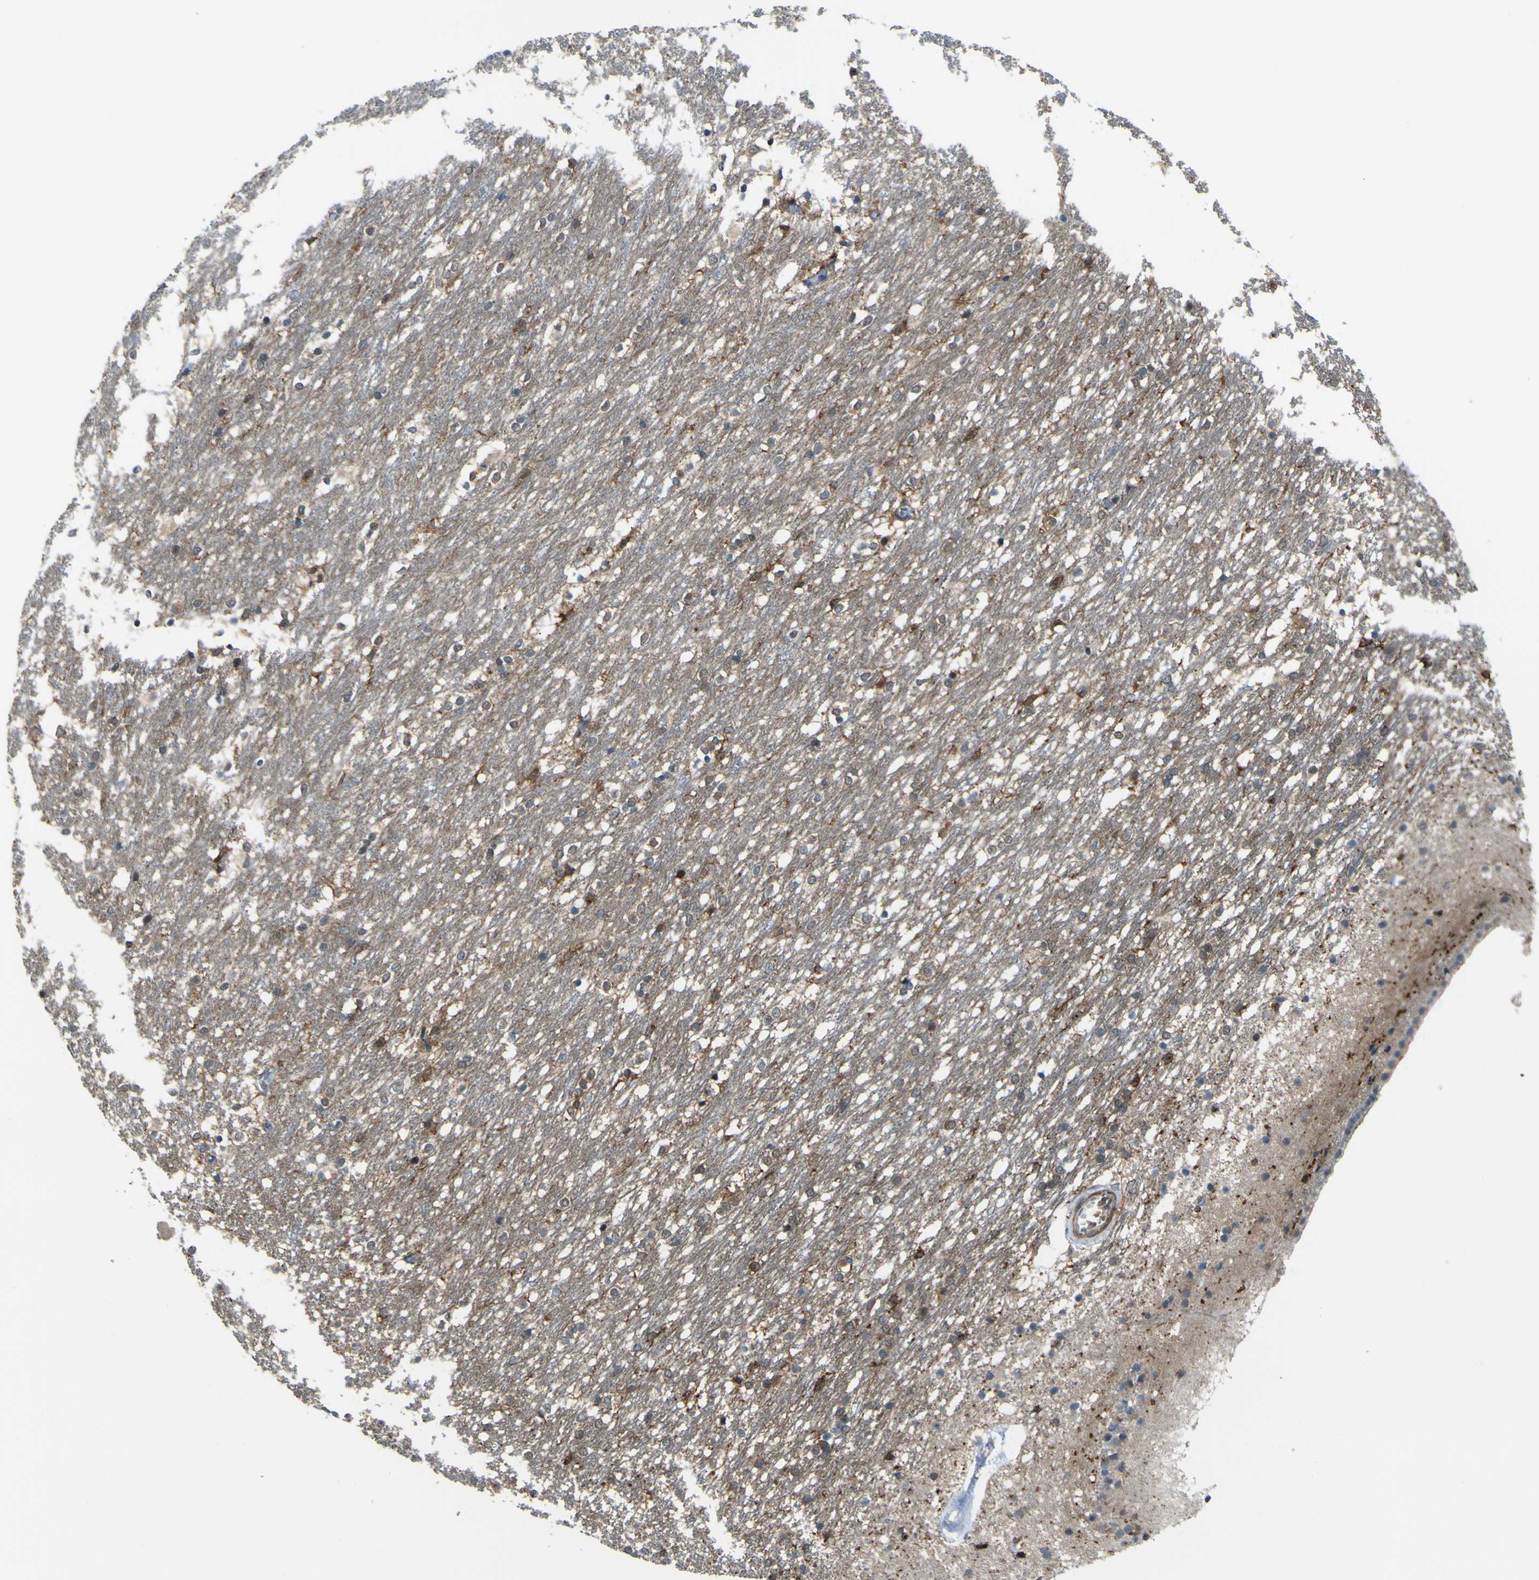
{"staining": {"intensity": "strong", "quantity": "<25%", "location": "cytoplasmic/membranous,nuclear"}, "tissue": "caudate", "cell_type": "Glial cells", "image_type": "normal", "snomed": [{"axis": "morphology", "description": "Normal tissue, NOS"}, {"axis": "topography", "description": "Lateral ventricle wall"}], "caption": "Immunohistochemical staining of normal human caudate reveals medium levels of strong cytoplasmic/membranous,nuclear staining in approximately <25% of glial cells.", "gene": "PCDHB5", "patient": {"sex": "female", "age": 19}}